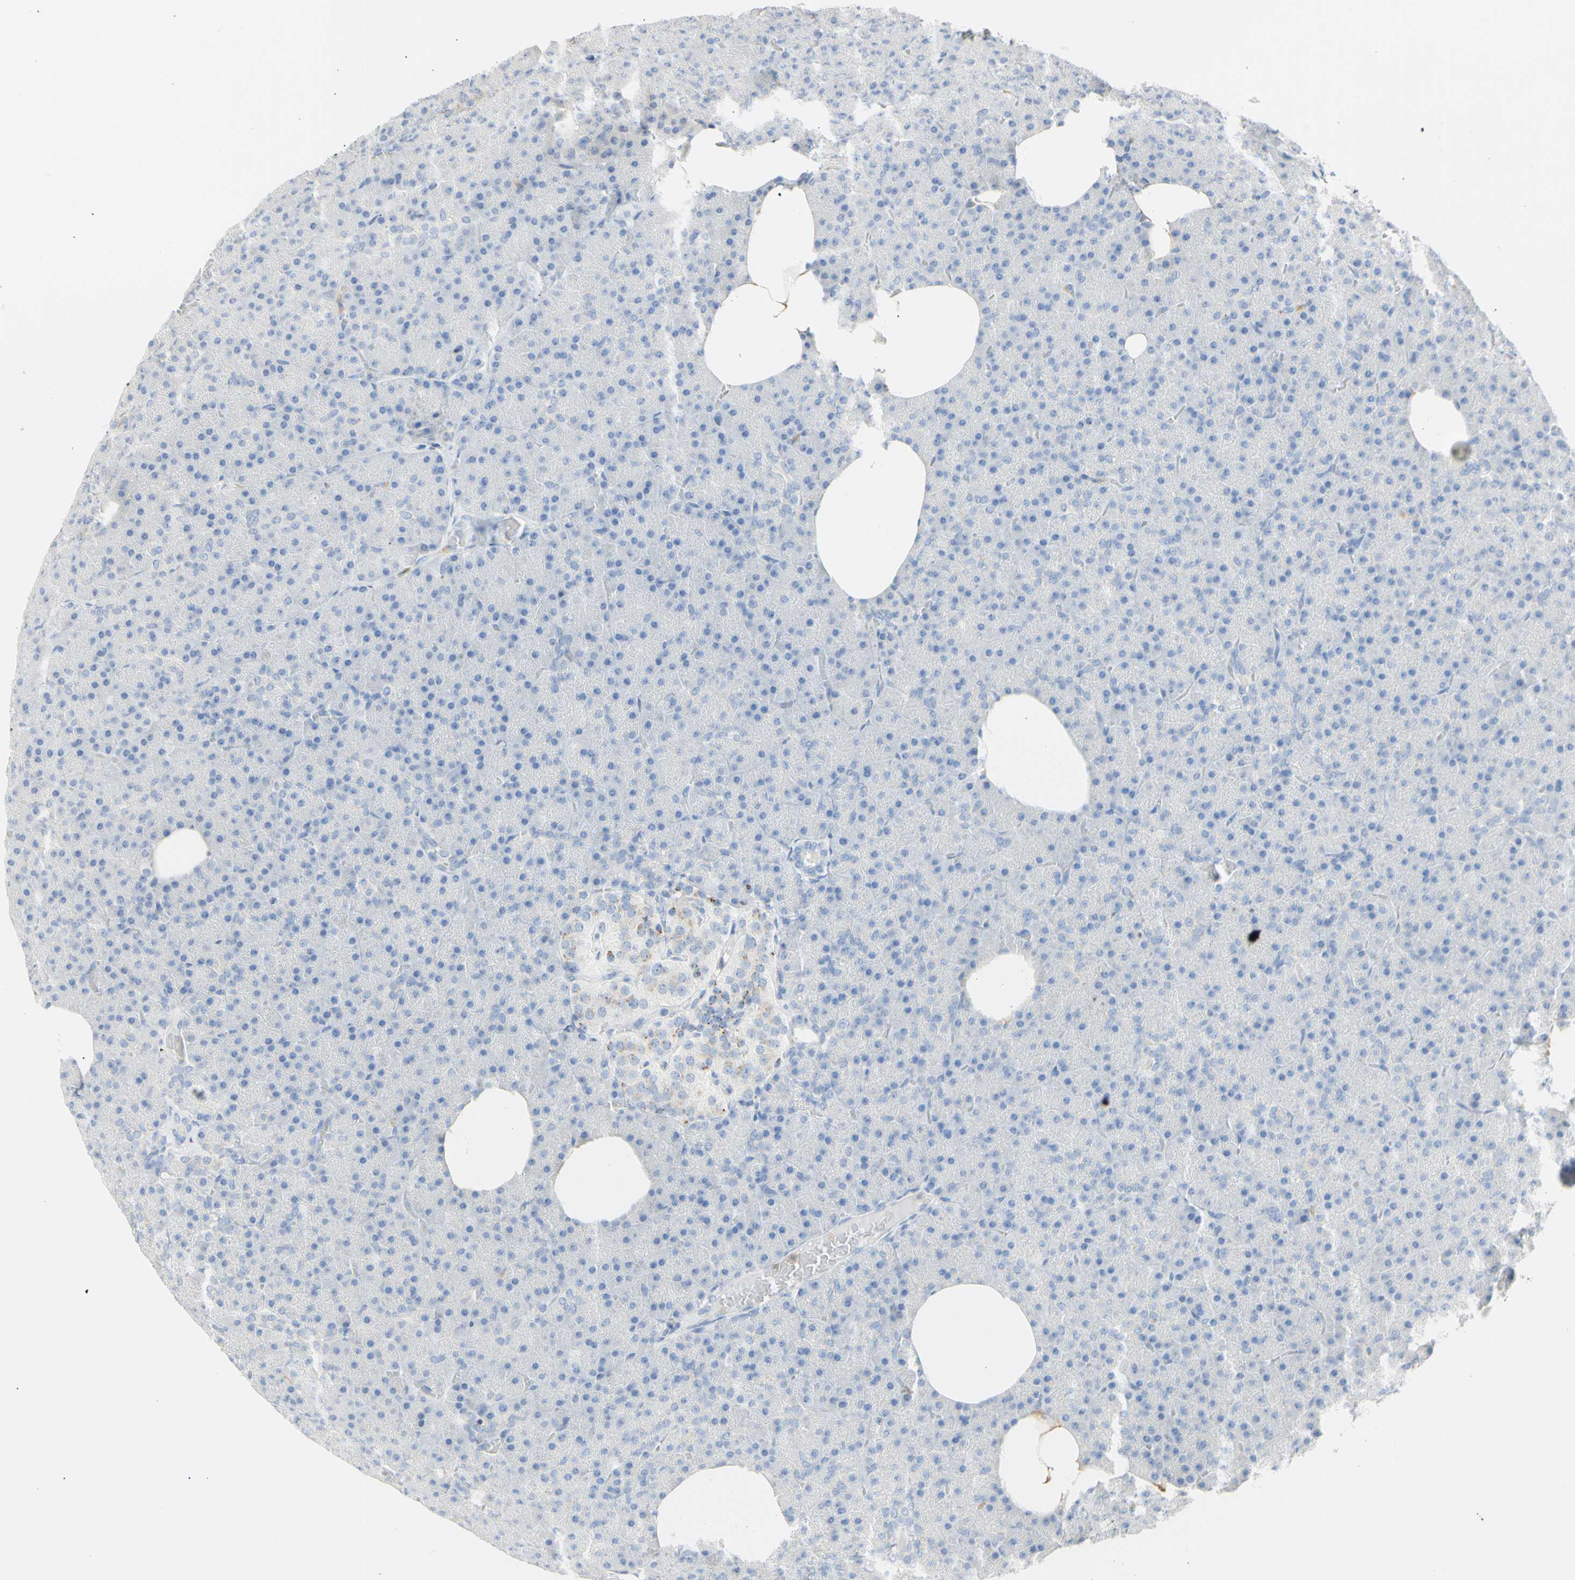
{"staining": {"intensity": "negative", "quantity": "none", "location": "none"}, "tissue": "pancreas", "cell_type": "Exocrine glandular cells", "image_type": "normal", "snomed": [{"axis": "morphology", "description": "Normal tissue, NOS"}, {"axis": "topography", "description": "Pancreas"}], "caption": "Protein analysis of benign pancreas shows no significant staining in exocrine glandular cells. (DAB immunohistochemistry with hematoxylin counter stain).", "gene": "B4GALNT3", "patient": {"sex": "female", "age": 35}}